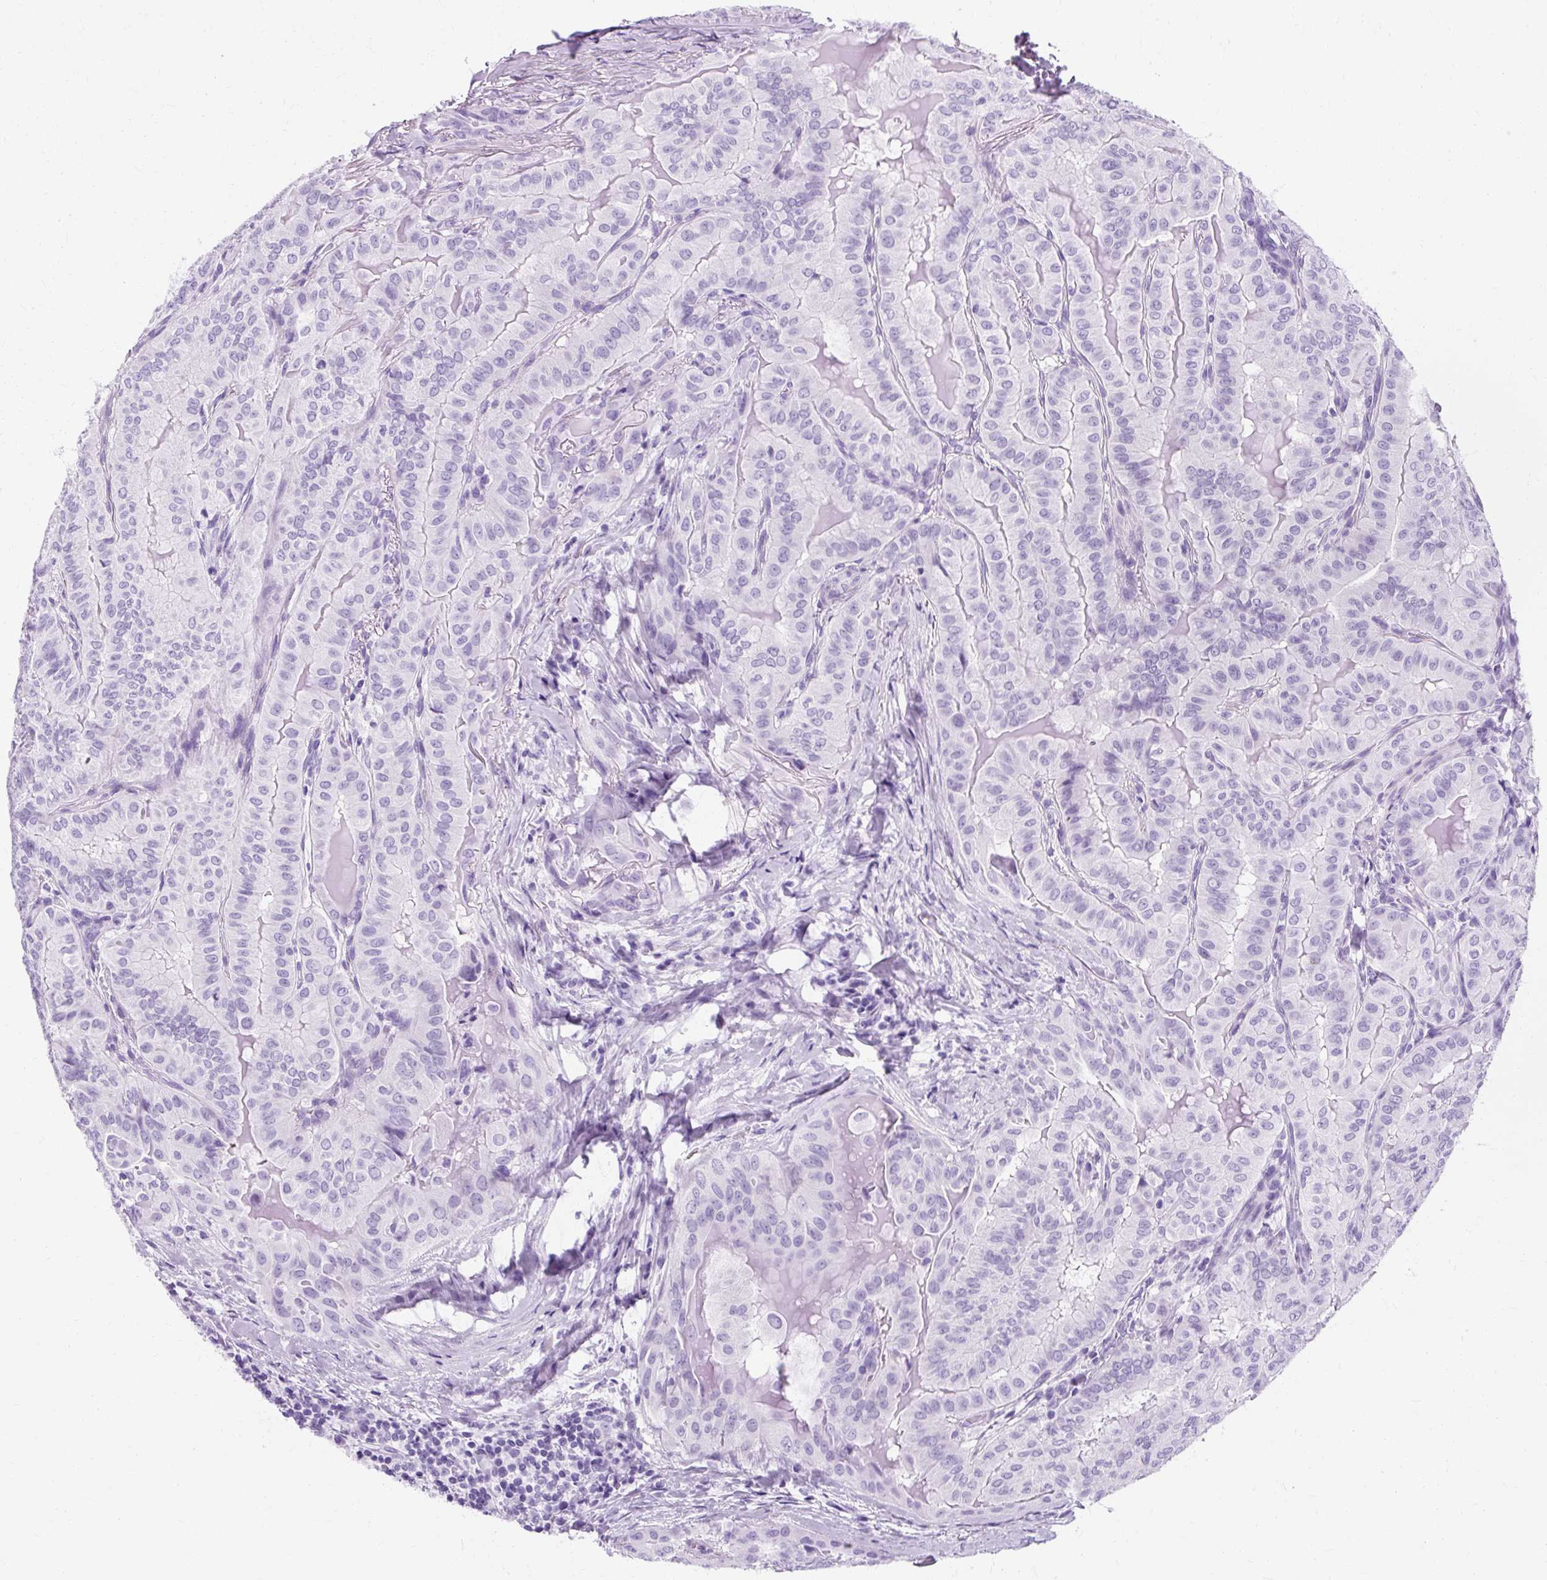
{"staining": {"intensity": "negative", "quantity": "none", "location": "none"}, "tissue": "thyroid cancer", "cell_type": "Tumor cells", "image_type": "cancer", "snomed": [{"axis": "morphology", "description": "Papillary adenocarcinoma, NOS"}, {"axis": "topography", "description": "Thyroid gland"}], "caption": "Human papillary adenocarcinoma (thyroid) stained for a protein using immunohistochemistry displays no staining in tumor cells.", "gene": "TMEM89", "patient": {"sex": "female", "age": 68}}